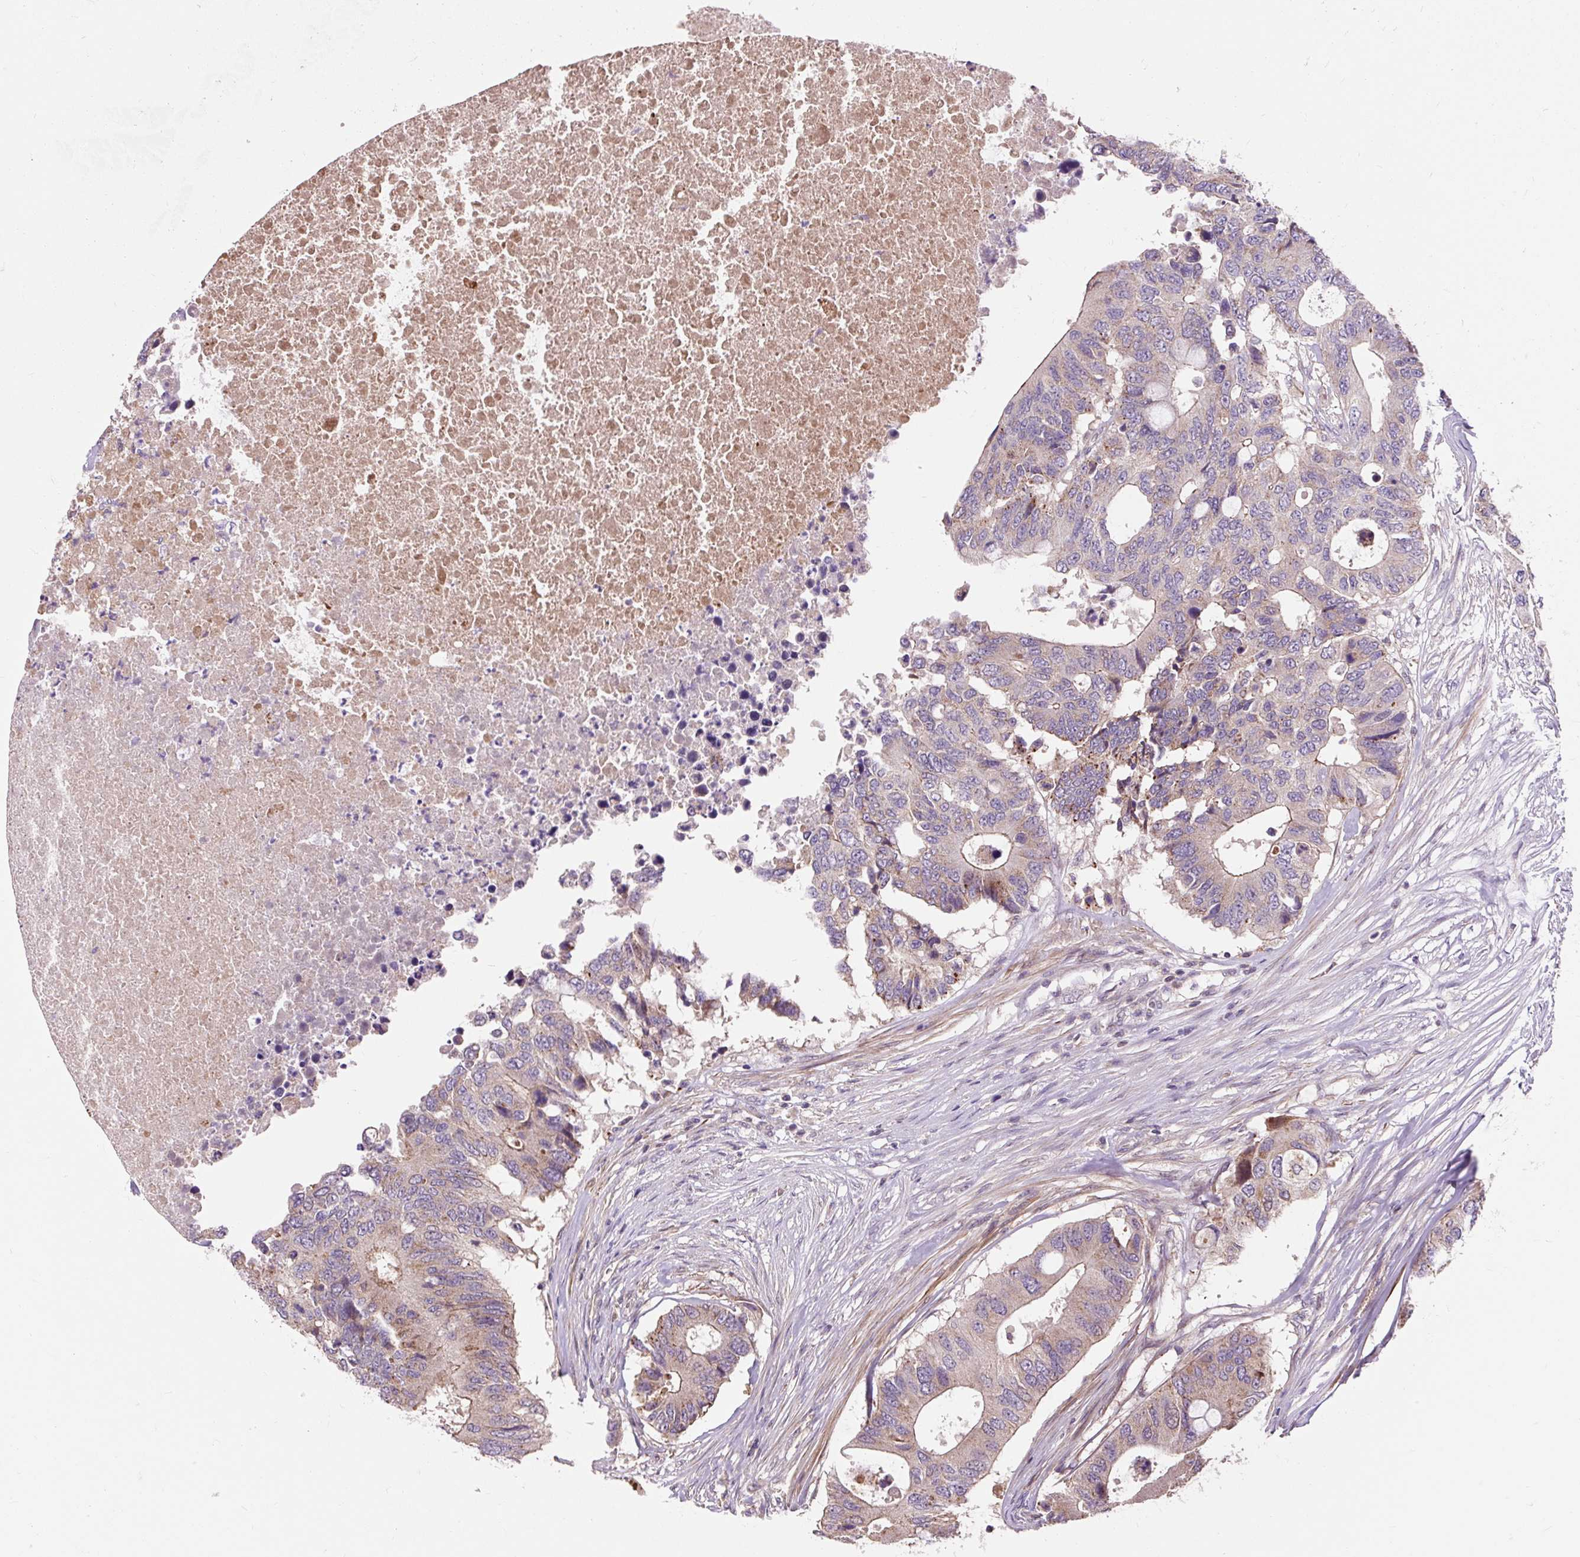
{"staining": {"intensity": "weak", "quantity": "<25%", "location": "cytoplasmic/membranous"}, "tissue": "colorectal cancer", "cell_type": "Tumor cells", "image_type": "cancer", "snomed": [{"axis": "morphology", "description": "Adenocarcinoma, NOS"}, {"axis": "topography", "description": "Colon"}], "caption": "High power microscopy photomicrograph of an immunohistochemistry (IHC) histopathology image of colorectal cancer (adenocarcinoma), revealing no significant expression in tumor cells. (Immunohistochemistry (ihc), brightfield microscopy, high magnification).", "gene": "PRIMPOL", "patient": {"sex": "male", "age": 71}}